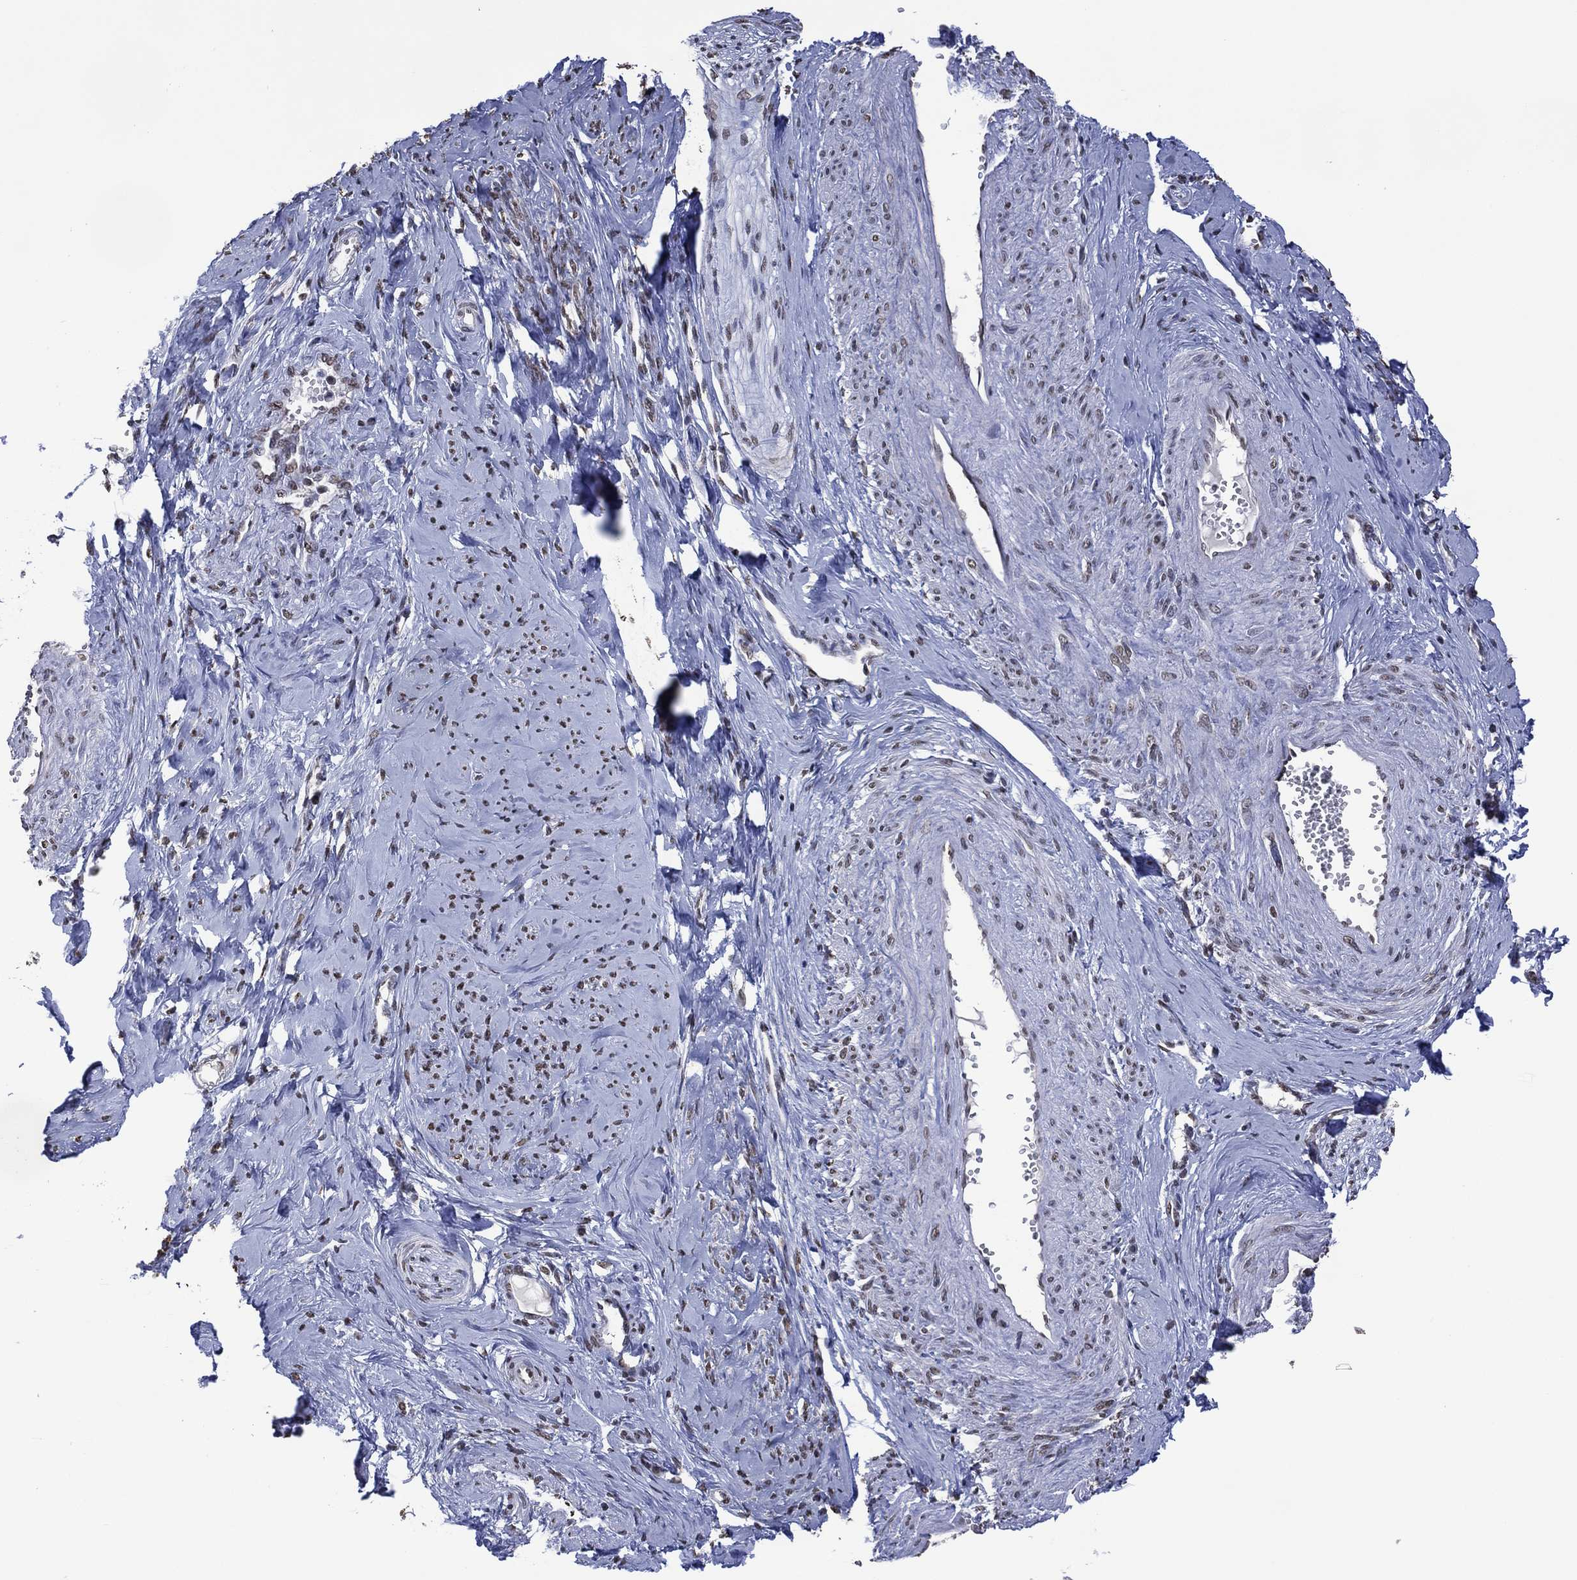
{"staining": {"intensity": "weak", "quantity": "25%-75%", "location": "nuclear"}, "tissue": "smooth muscle", "cell_type": "Smooth muscle cells", "image_type": "normal", "snomed": [{"axis": "morphology", "description": "Normal tissue, NOS"}, {"axis": "topography", "description": "Smooth muscle"}], "caption": "Immunohistochemical staining of benign smooth muscle shows weak nuclear protein positivity in approximately 25%-75% of smooth muscle cells.", "gene": "EHMT1", "patient": {"sex": "female", "age": 48}}